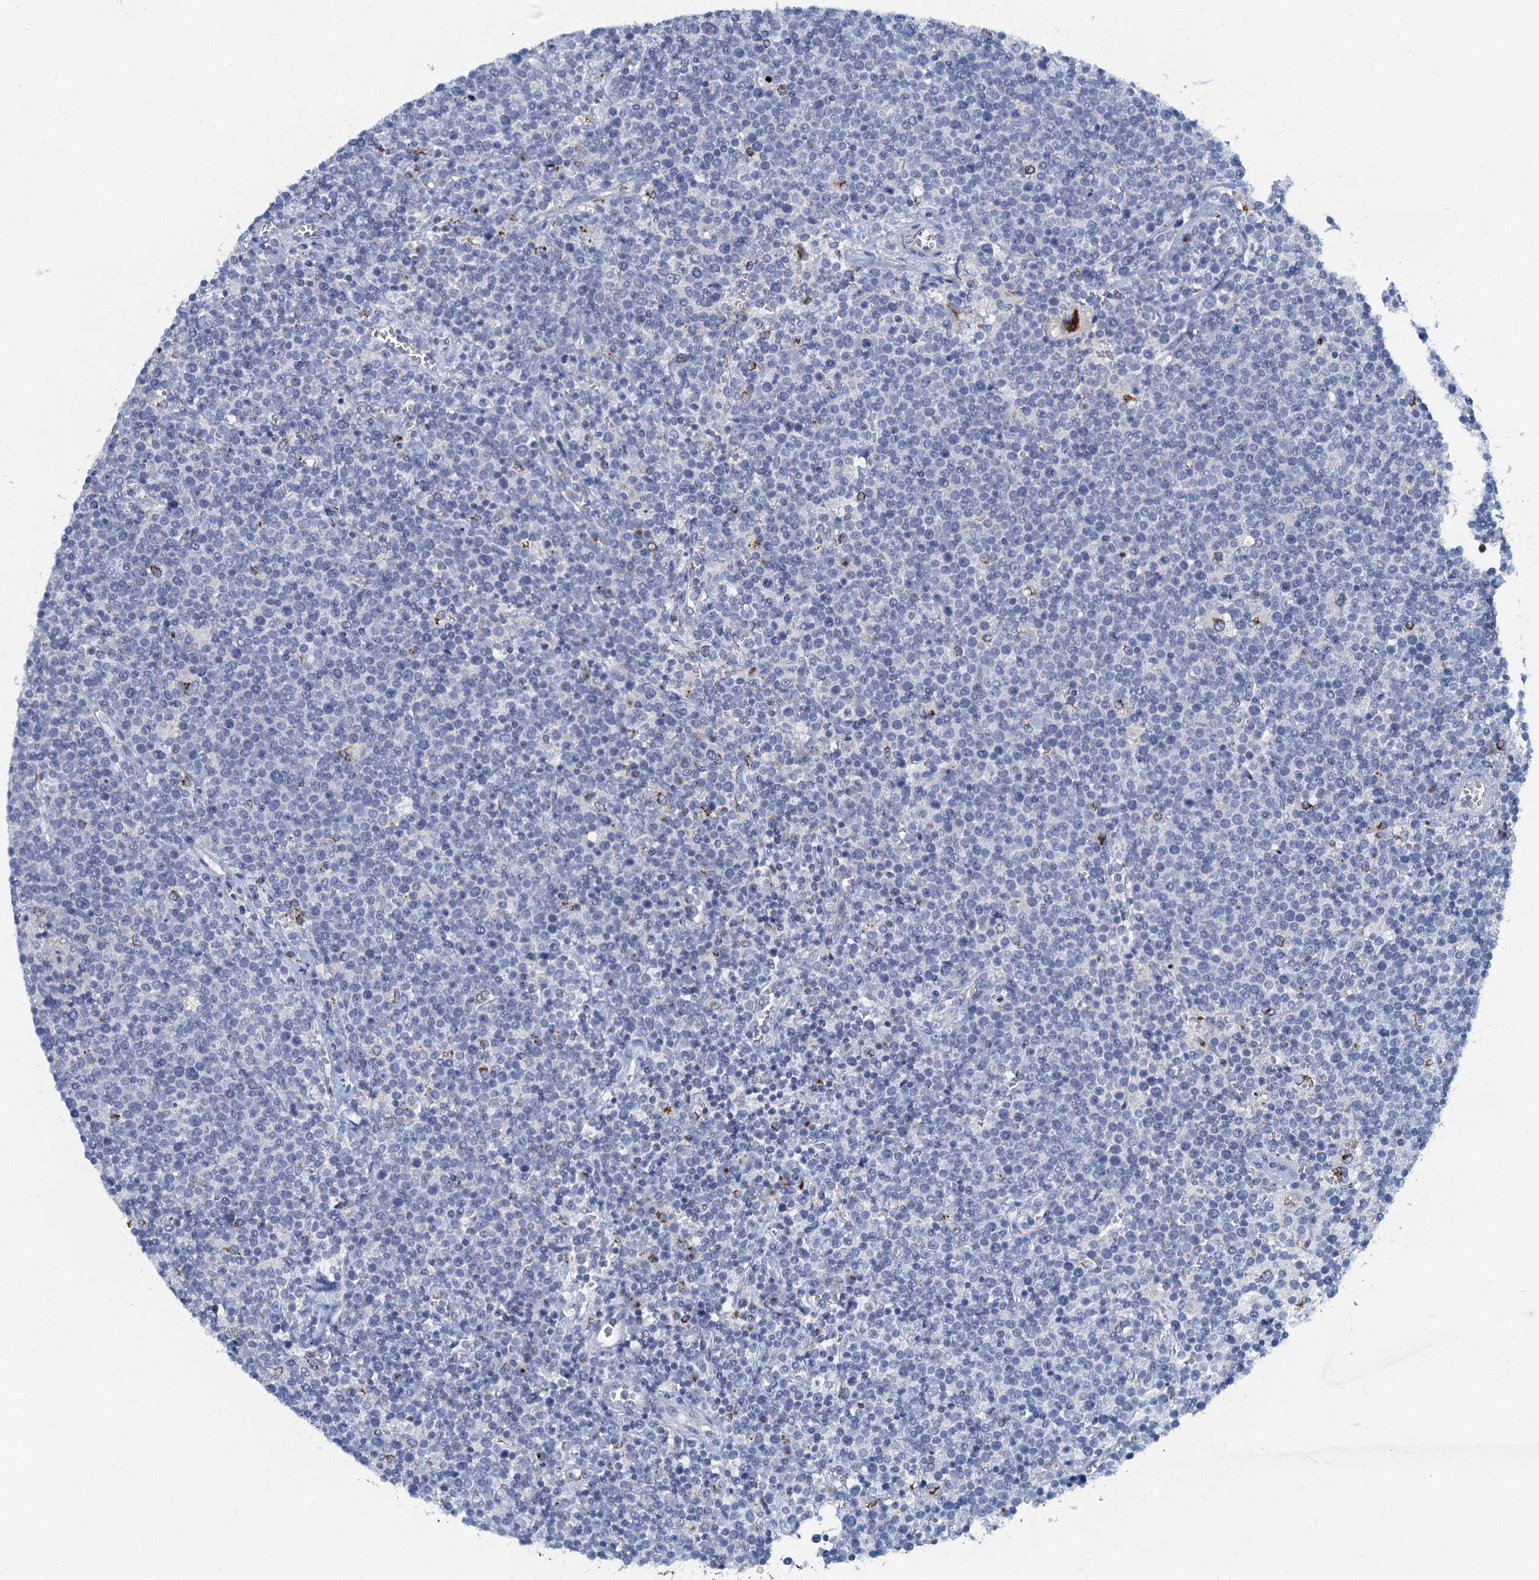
{"staining": {"intensity": "negative", "quantity": "none", "location": "none"}, "tissue": "lymphoma", "cell_type": "Tumor cells", "image_type": "cancer", "snomed": [{"axis": "morphology", "description": "Malignant lymphoma, non-Hodgkin's type, High grade"}, {"axis": "topography", "description": "Lymph node"}], "caption": "Lymphoma stained for a protein using immunohistochemistry (IHC) demonstrates no staining tumor cells.", "gene": "LYPD3", "patient": {"sex": "male", "age": 61}}